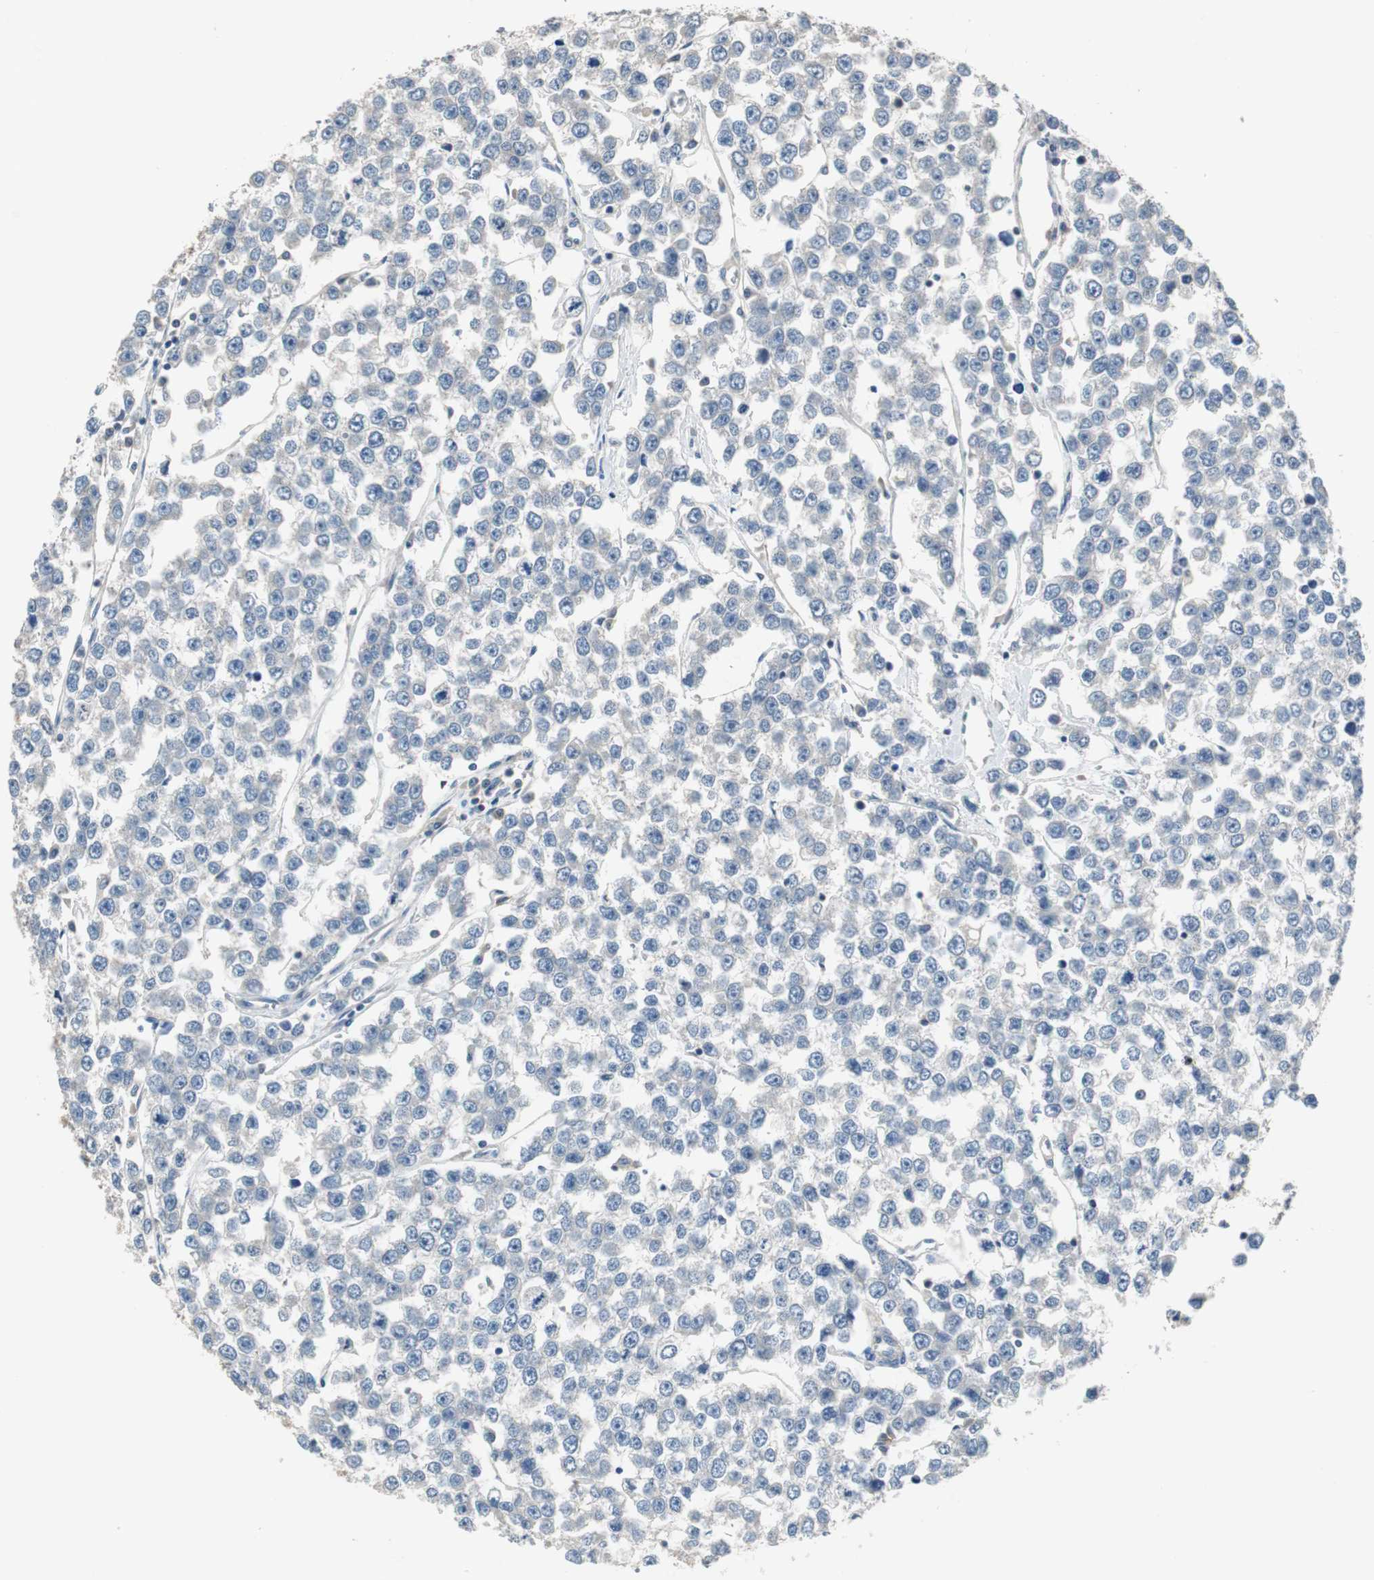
{"staining": {"intensity": "negative", "quantity": "none", "location": "none"}, "tissue": "testis cancer", "cell_type": "Tumor cells", "image_type": "cancer", "snomed": [{"axis": "morphology", "description": "Seminoma, NOS"}, {"axis": "morphology", "description": "Carcinoma, Embryonal, NOS"}, {"axis": "topography", "description": "Testis"}], "caption": "The micrograph reveals no staining of tumor cells in testis cancer (embryonal carcinoma). (Brightfield microscopy of DAB immunohistochemistry (IHC) at high magnification).", "gene": "PRKCA", "patient": {"sex": "male", "age": 52}}